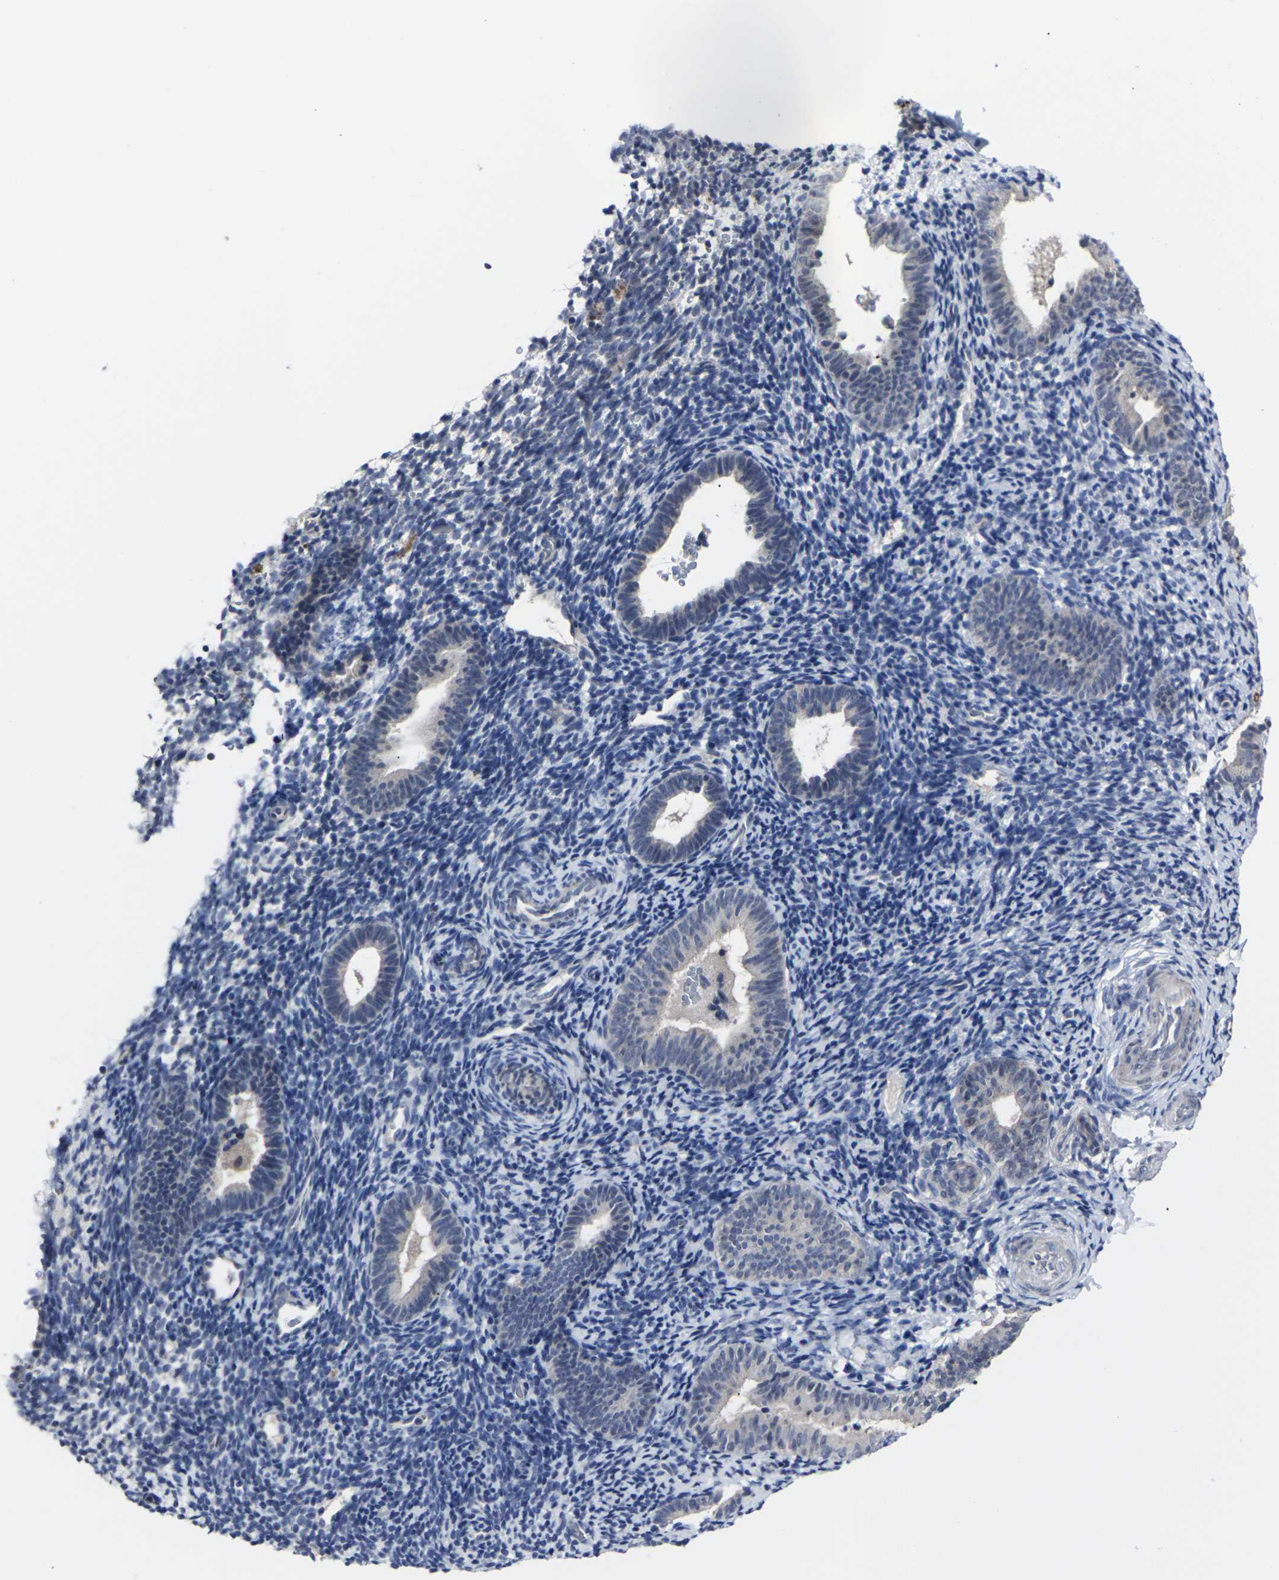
{"staining": {"intensity": "negative", "quantity": "none", "location": "none"}, "tissue": "endometrium", "cell_type": "Cells in endometrial stroma", "image_type": "normal", "snomed": [{"axis": "morphology", "description": "Normal tissue, NOS"}, {"axis": "topography", "description": "Endometrium"}], "caption": "Cells in endometrial stroma show no significant protein expression in normal endometrium.", "gene": "MSANTD4", "patient": {"sex": "female", "age": 51}}